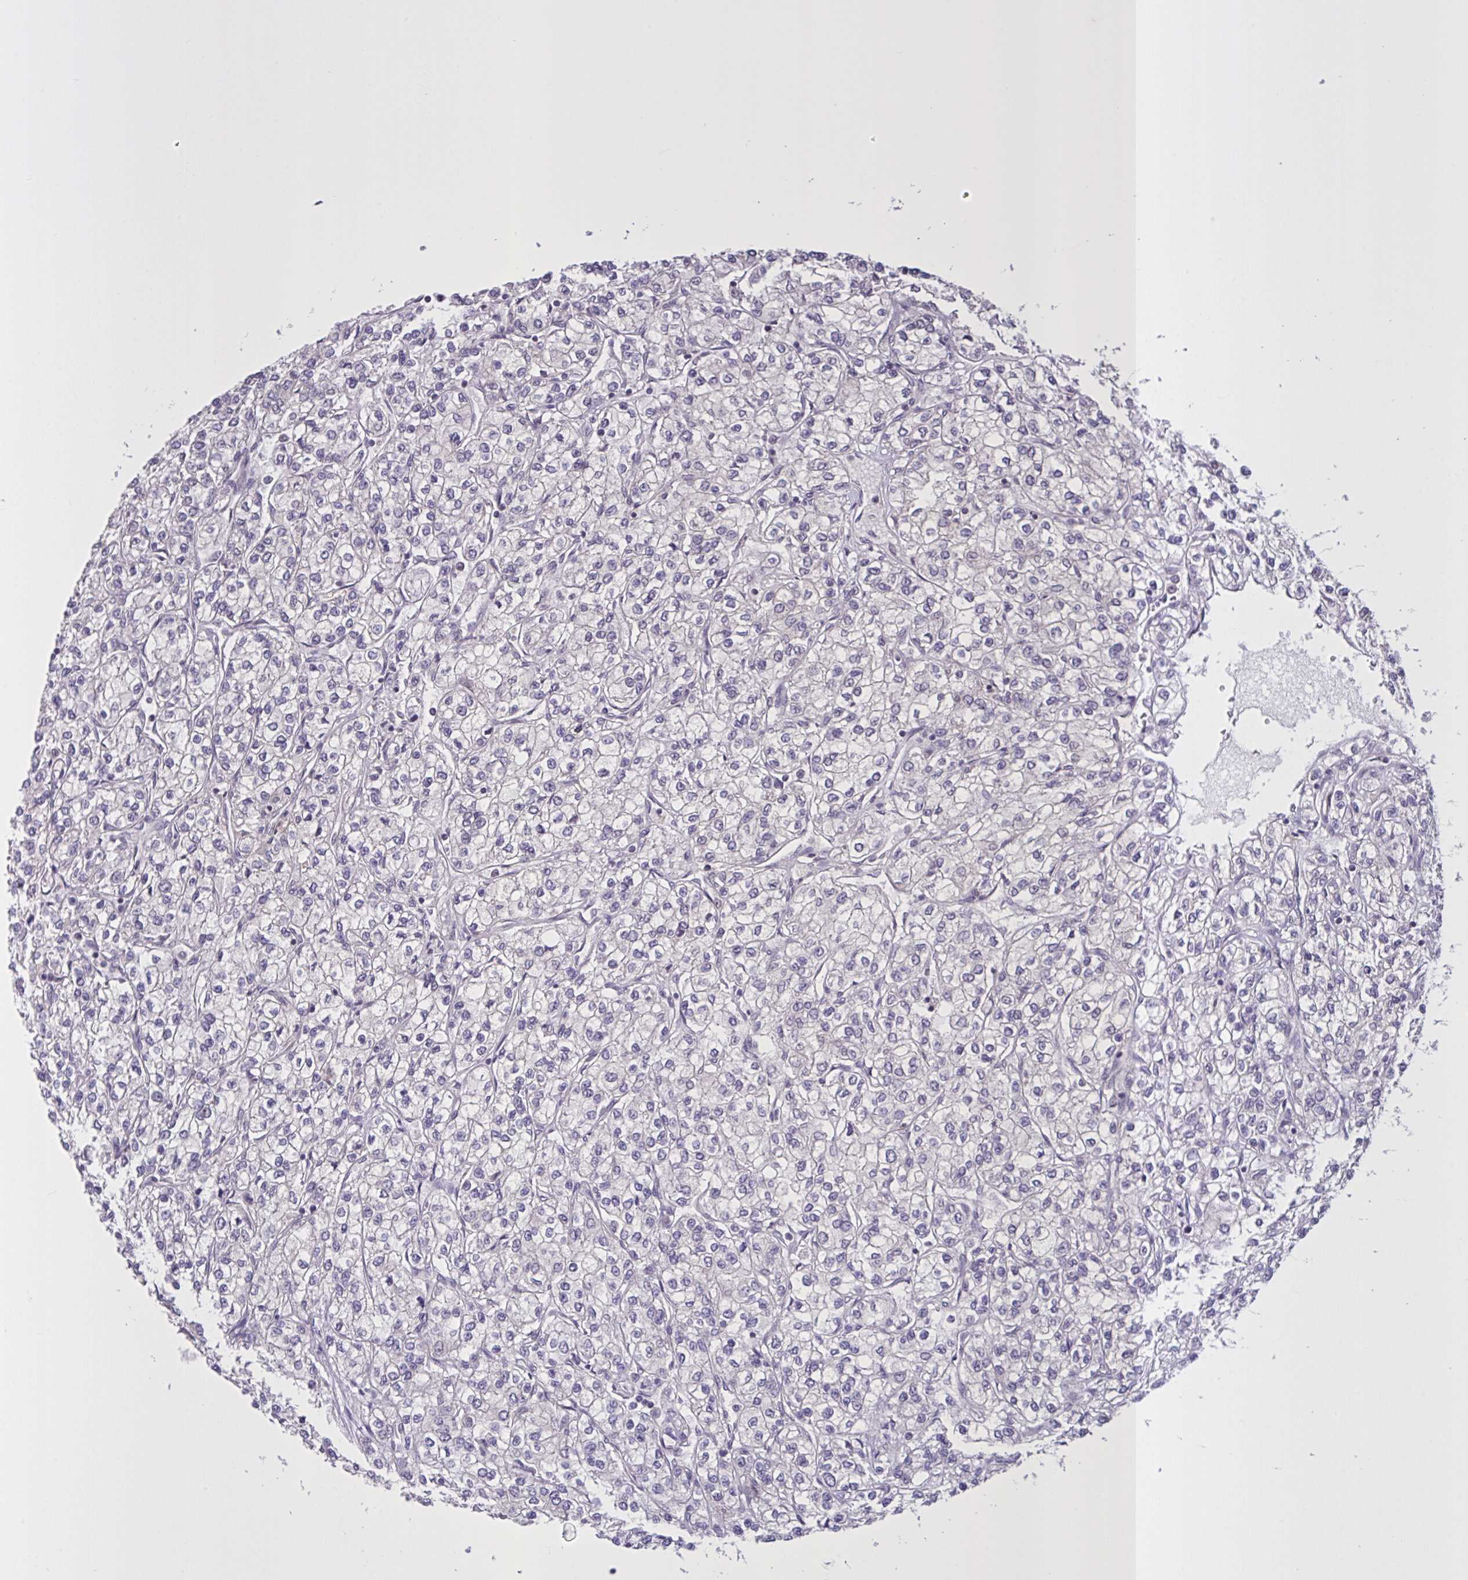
{"staining": {"intensity": "negative", "quantity": "none", "location": "none"}, "tissue": "renal cancer", "cell_type": "Tumor cells", "image_type": "cancer", "snomed": [{"axis": "morphology", "description": "Adenocarcinoma, NOS"}, {"axis": "topography", "description": "Kidney"}], "caption": "High magnification brightfield microscopy of renal cancer stained with DAB (brown) and counterstained with hematoxylin (blue): tumor cells show no significant expression.", "gene": "MRGPRX2", "patient": {"sex": "male", "age": 80}}